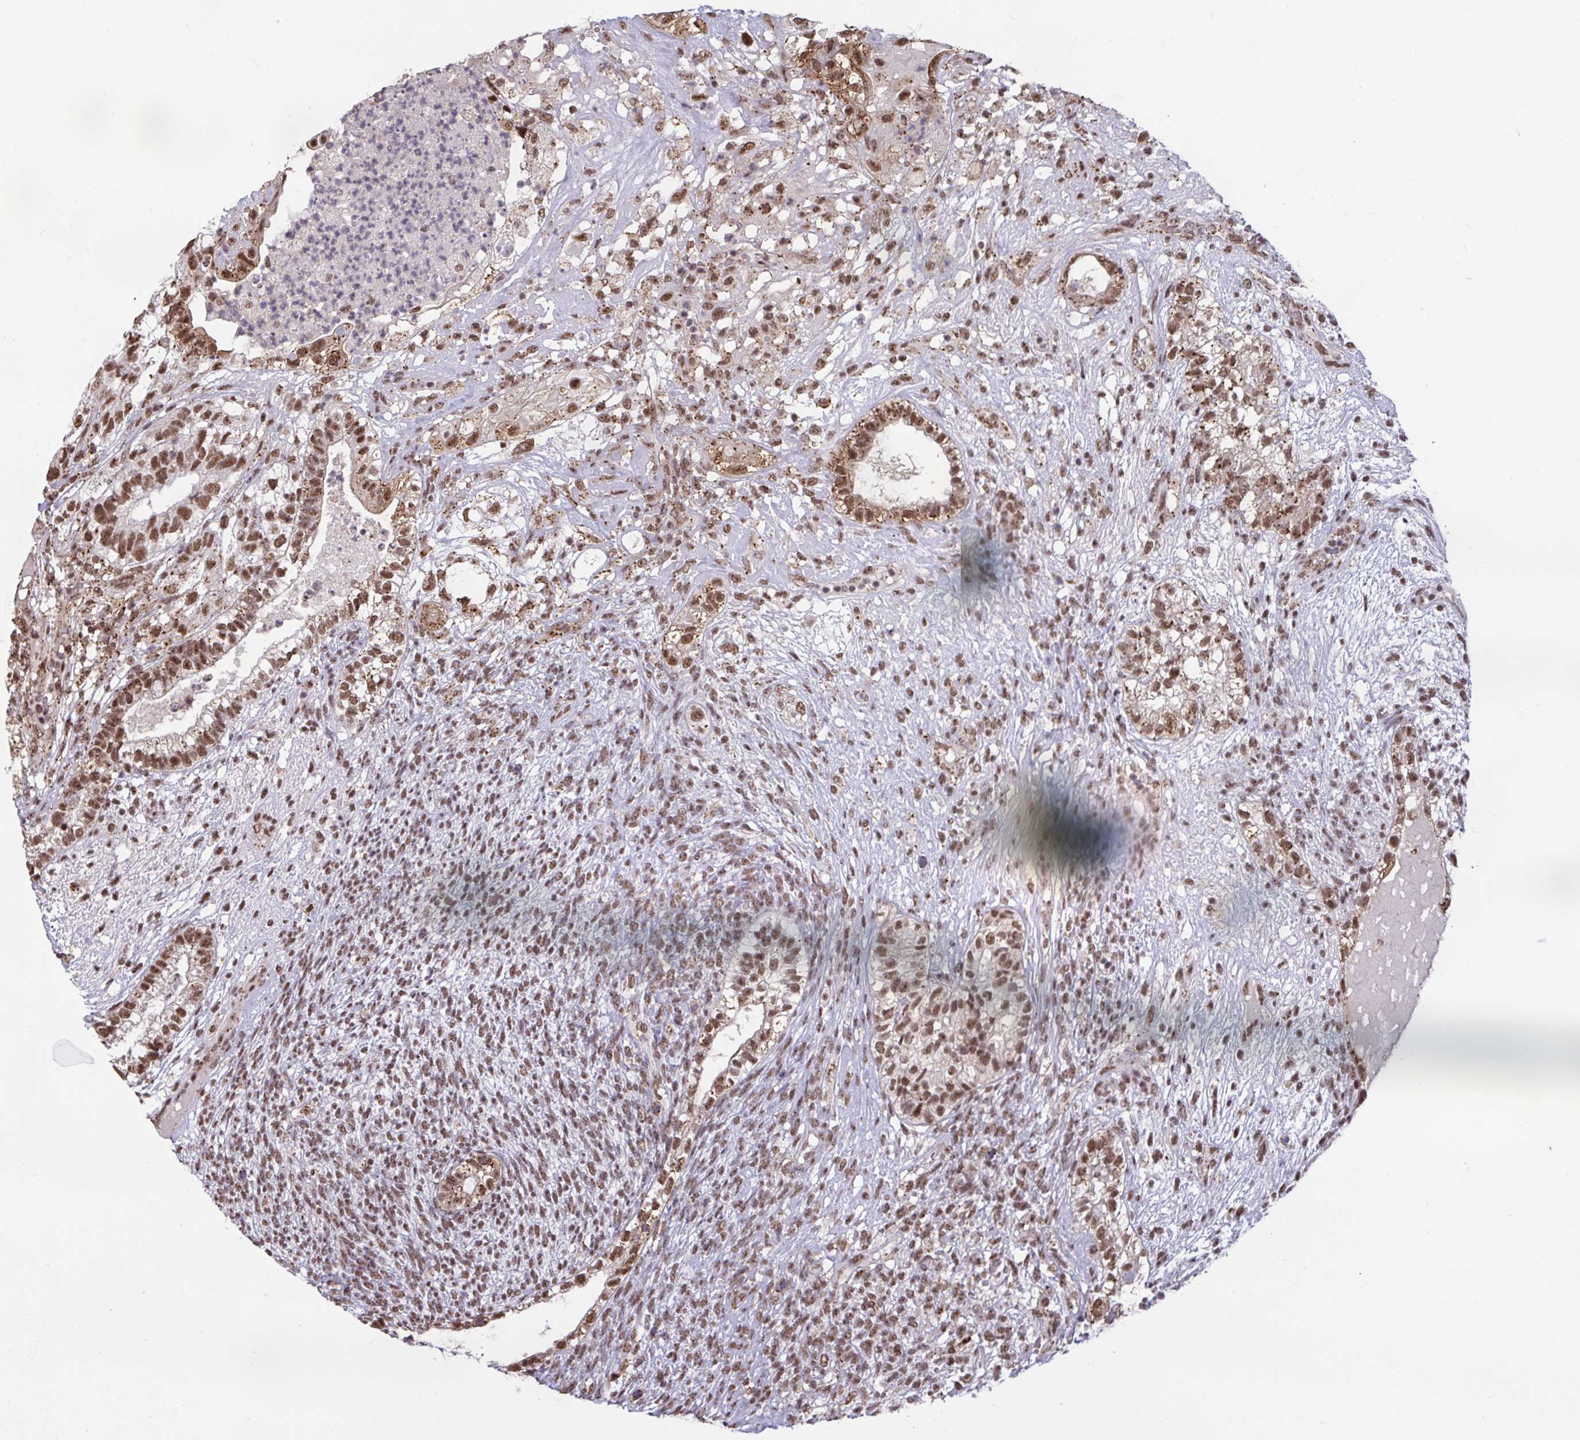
{"staining": {"intensity": "moderate", "quantity": ">75%", "location": "nuclear"}, "tissue": "testis cancer", "cell_type": "Tumor cells", "image_type": "cancer", "snomed": [{"axis": "morphology", "description": "Seminoma, NOS"}, {"axis": "morphology", "description": "Carcinoma, Embryonal, NOS"}, {"axis": "topography", "description": "Testis"}], "caption": "IHC (DAB (3,3'-diaminobenzidine)) staining of testis cancer demonstrates moderate nuclear protein staining in approximately >75% of tumor cells.", "gene": "PUF60", "patient": {"sex": "male", "age": 41}}